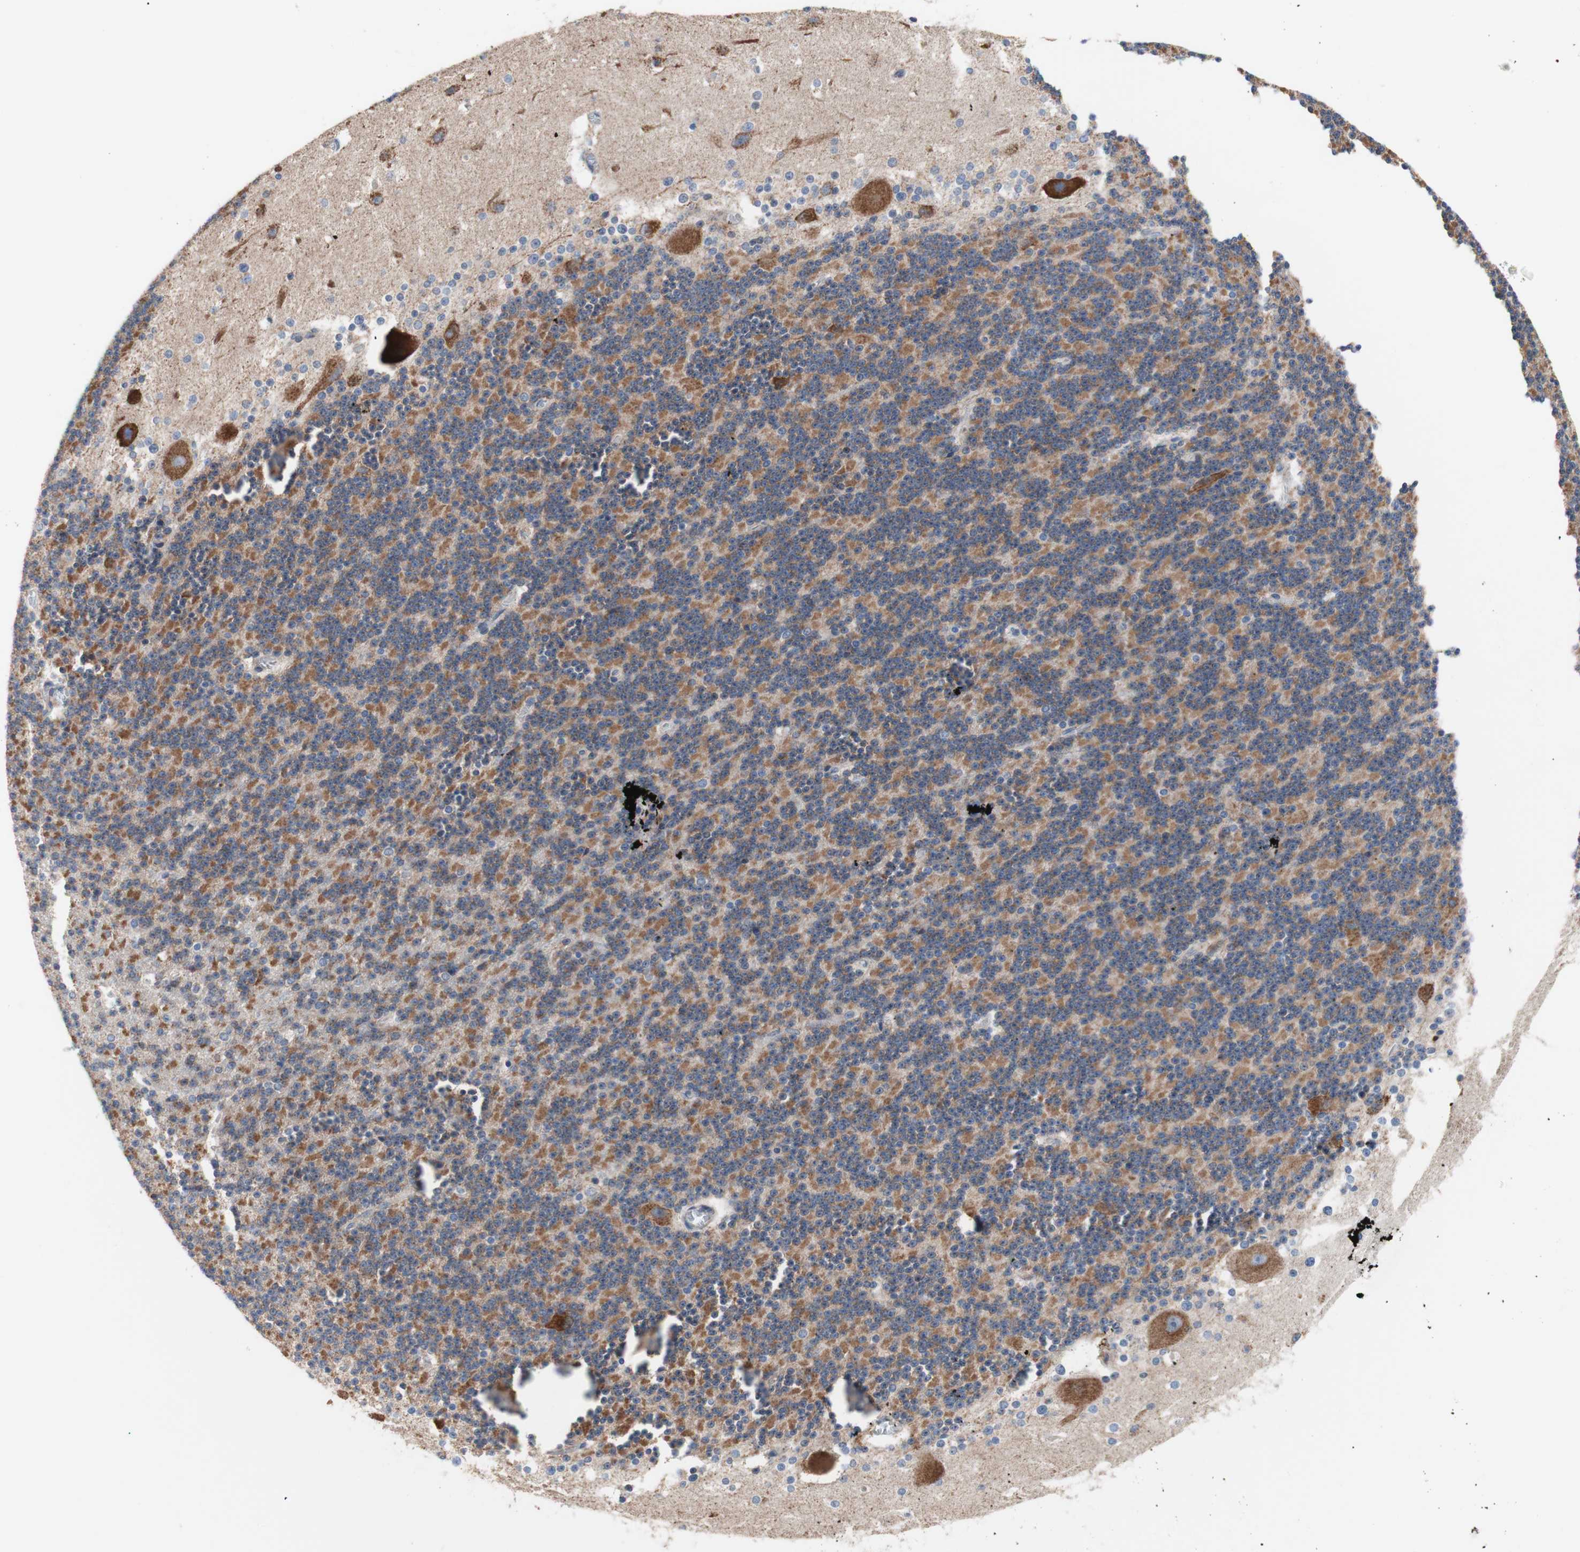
{"staining": {"intensity": "moderate", "quantity": "25%-75%", "location": "cytoplasmic/membranous"}, "tissue": "cerebellum", "cell_type": "Cells in granular layer", "image_type": "normal", "snomed": [{"axis": "morphology", "description": "Normal tissue, NOS"}, {"axis": "topography", "description": "Cerebellum"}], "caption": "An image of human cerebellum stained for a protein shows moderate cytoplasmic/membranous brown staining in cells in granular layer.", "gene": "FMR1", "patient": {"sex": "female", "age": 19}}